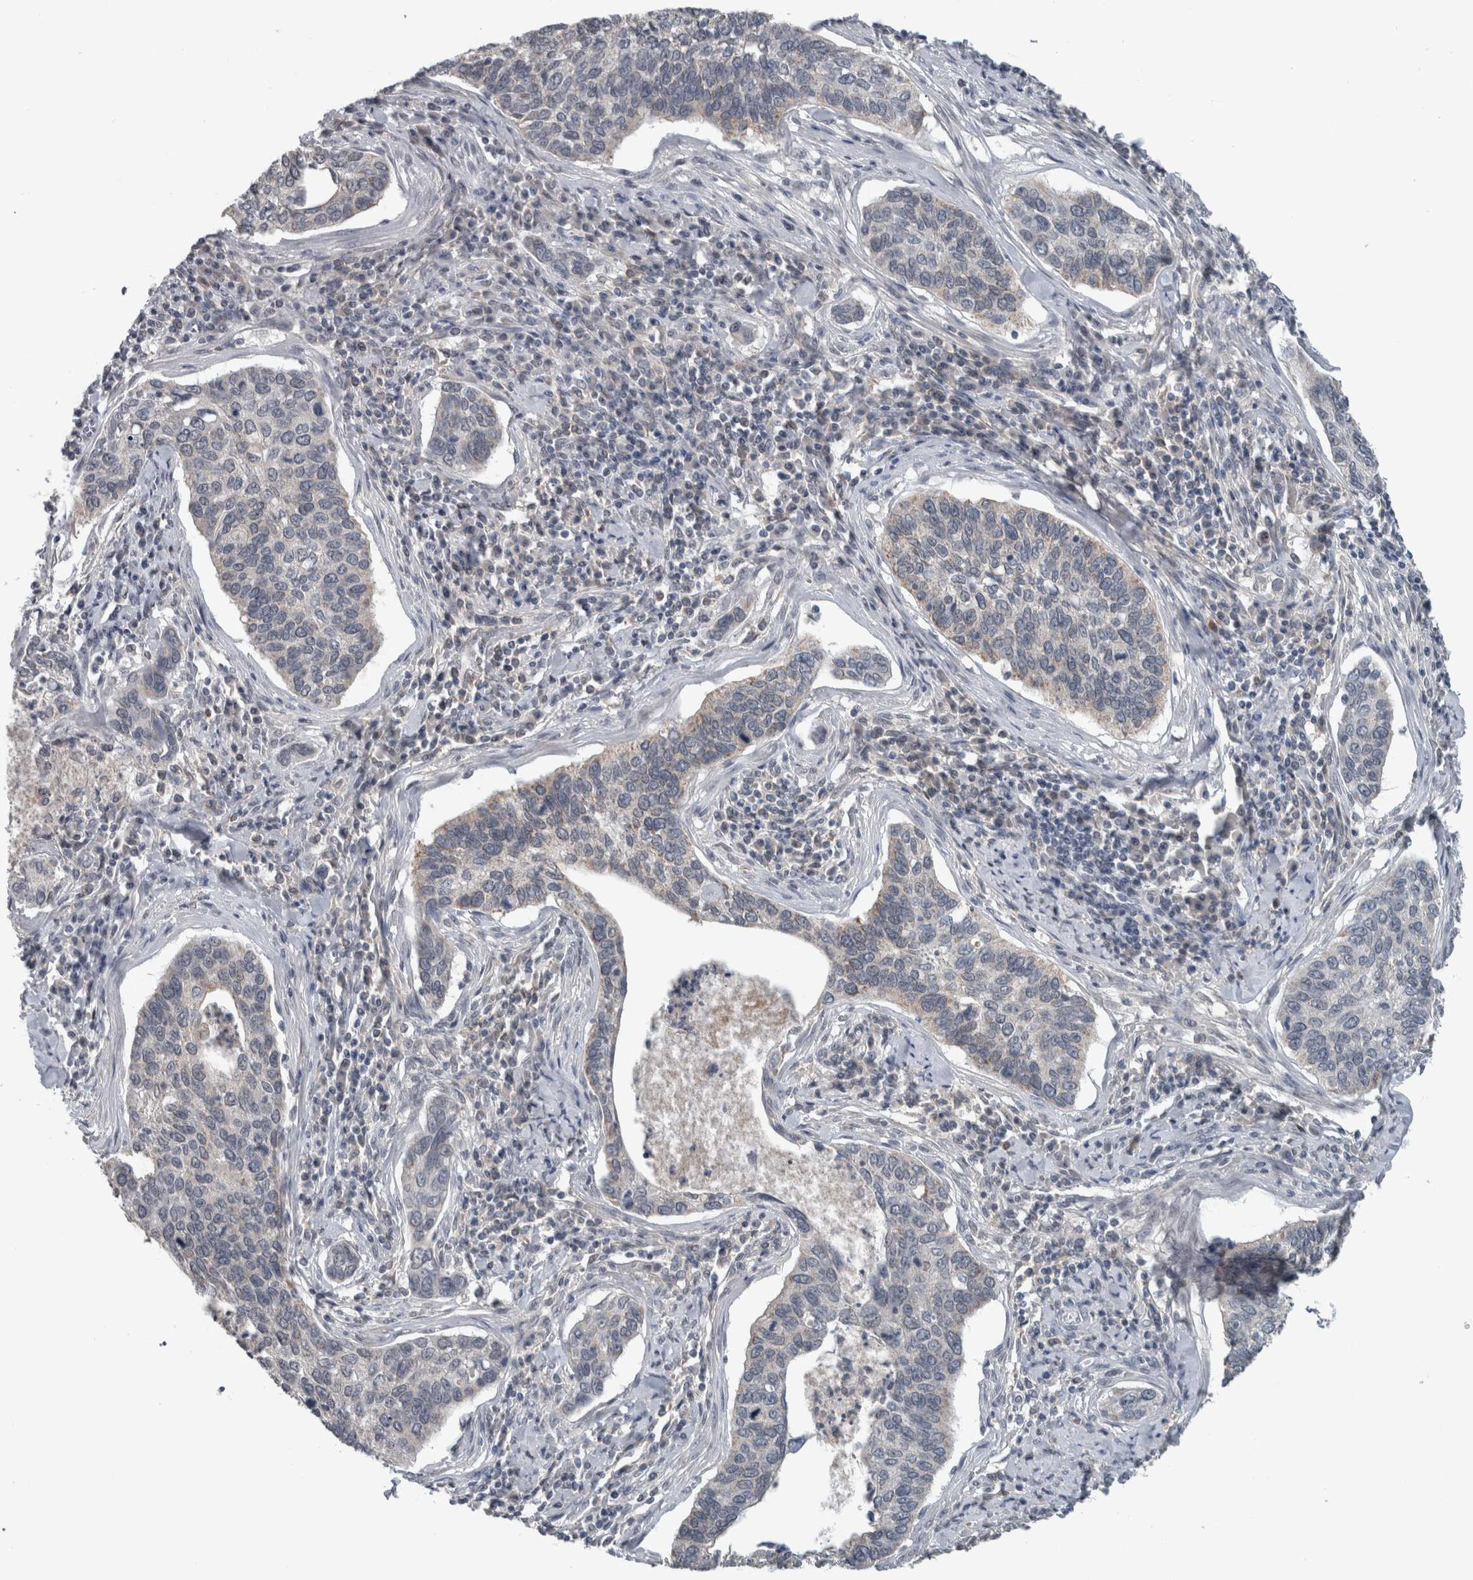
{"staining": {"intensity": "negative", "quantity": "none", "location": "none"}, "tissue": "cervical cancer", "cell_type": "Tumor cells", "image_type": "cancer", "snomed": [{"axis": "morphology", "description": "Squamous cell carcinoma, NOS"}, {"axis": "topography", "description": "Cervix"}], "caption": "A high-resolution histopathology image shows immunohistochemistry staining of cervical cancer, which shows no significant positivity in tumor cells. The staining is performed using DAB brown chromogen with nuclei counter-stained in using hematoxylin.", "gene": "ACSF2", "patient": {"sex": "female", "age": 53}}